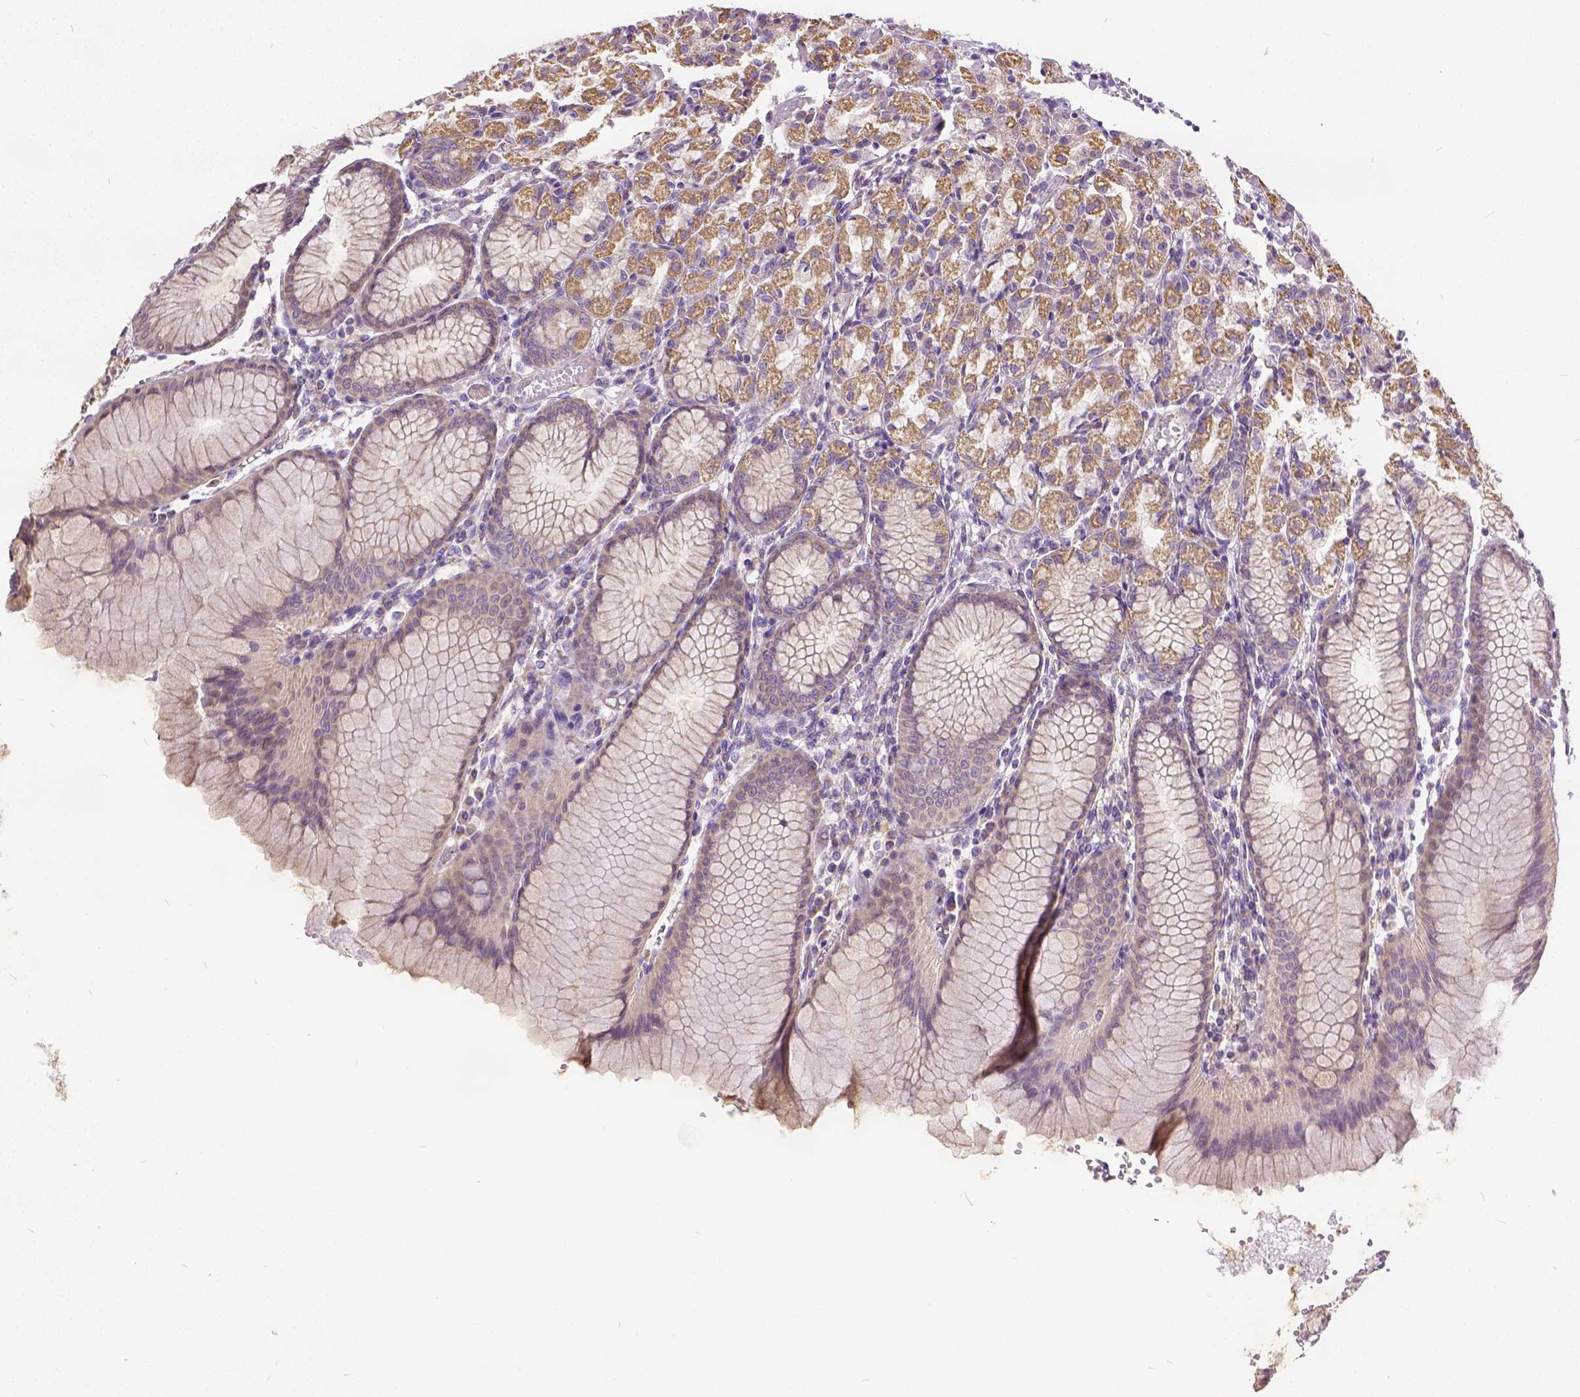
{"staining": {"intensity": "moderate", "quantity": "25%-75%", "location": "cytoplasmic/membranous"}, "tissue": "stomach", "cell_type": "Glandular cells", "image_type": "normal", "snomed": [{"axis": "morphology", "description": "Normal tissue, NOS"}, {"axis": "topography", "description": "Stomach"}], "caption": "IHC micrograph of normal stomach: human stomach stained using IHC exhibits medium levels of moderate protein expression localized specifically in the cytoplasmic/membranous of glandular cells, appearing as a cytoplasmic/membranous brown color.", "gene": "CADM4", "patient": {"sex": "female", "age": 57}}